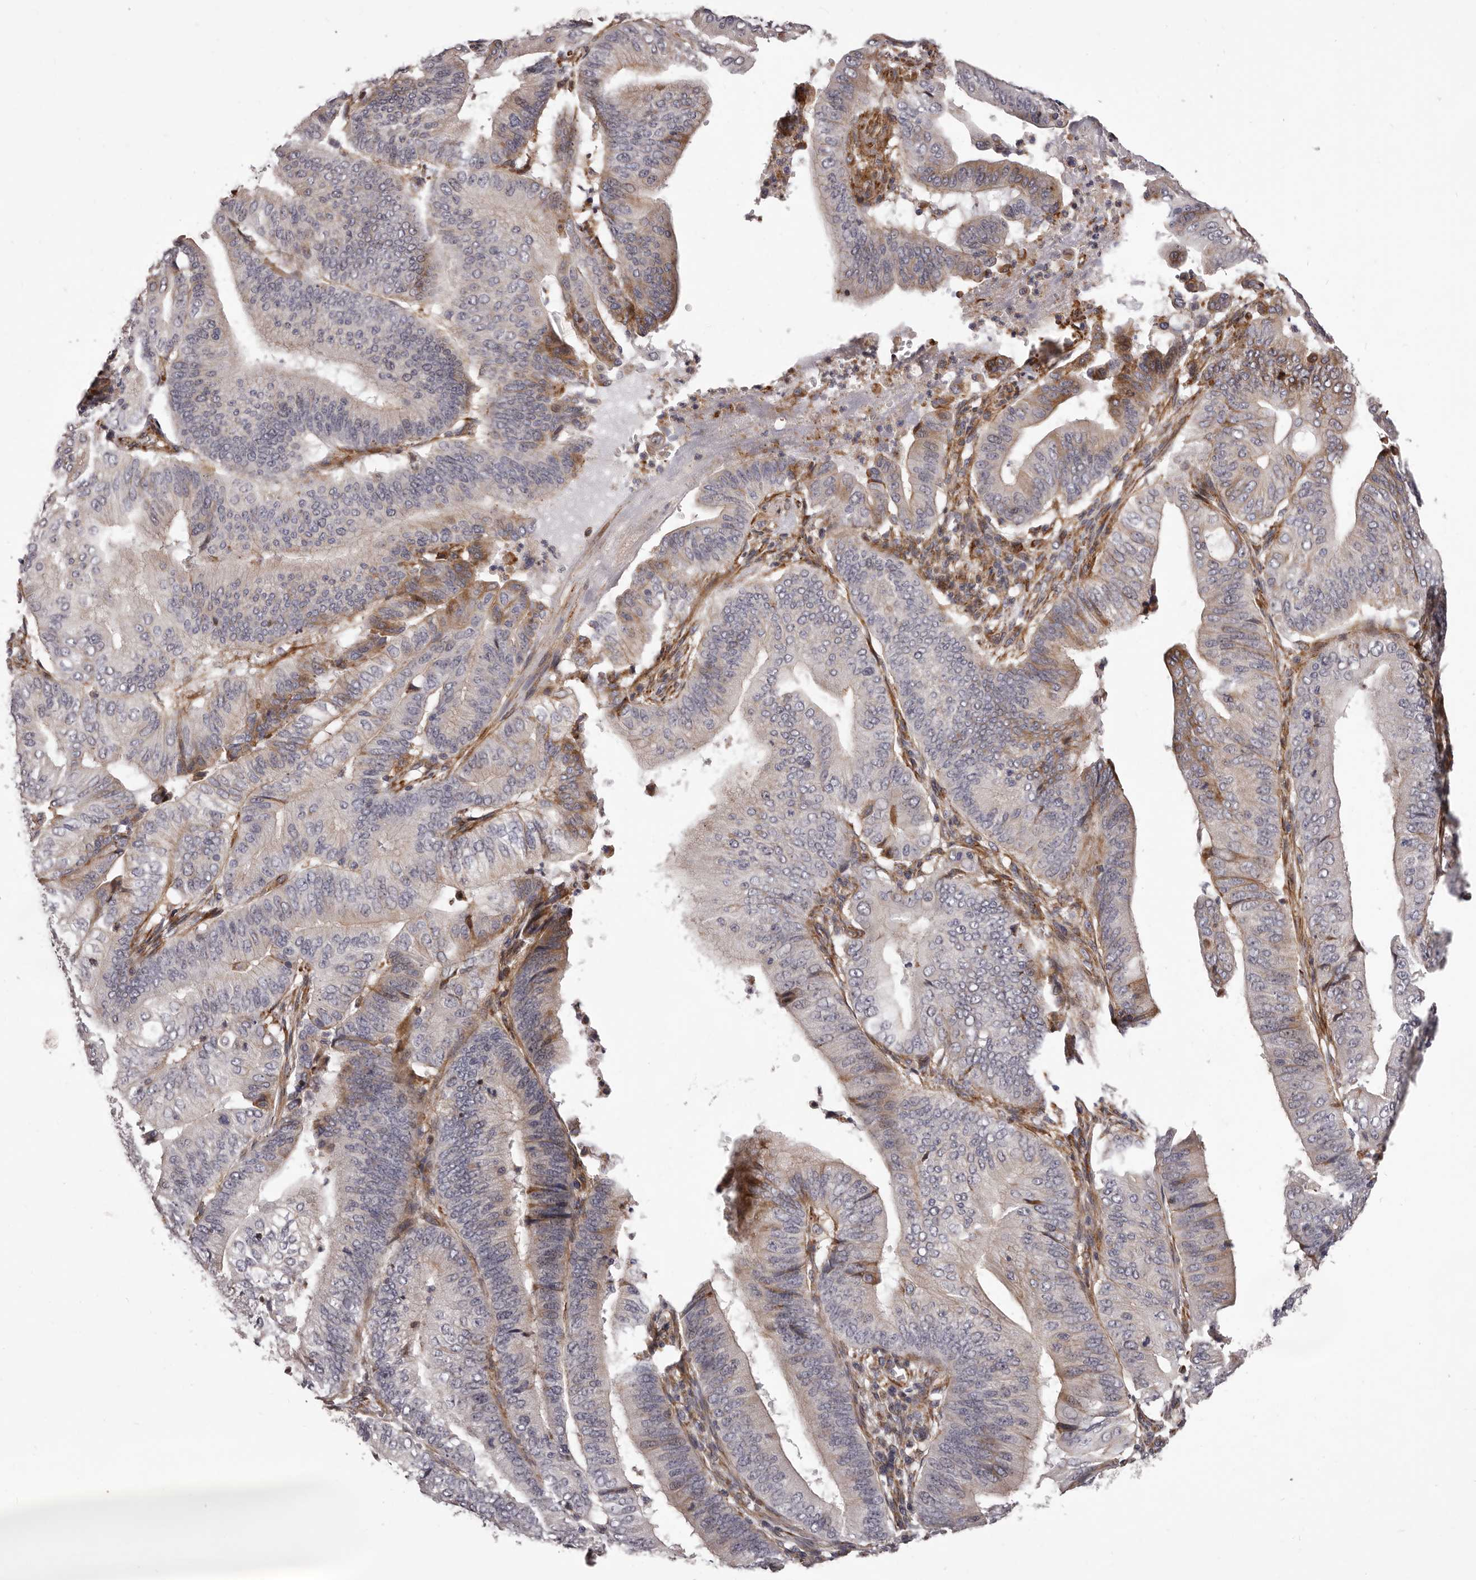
{"staining": {"intensity": "moderate", "quantity": "<25%", "location": "cytoplasmic/membranous"}, "tissue": "pancreatic cancer", "cell_type": "Tumor cells", "image_type": "cancer", "snomed": [{"axis": "morphology", "description": "Adenocarcinoma, NOS"}, {"axis": "topography", "description": "Pancreas"}], "caption": "A histopathology image of pancreatic cancer stained for a protein displays moderate cytoplasmic/membranous brown staining in tumor cells.", "gene": "ALPK1", "patient": {"sex": "female", "age": 77}}